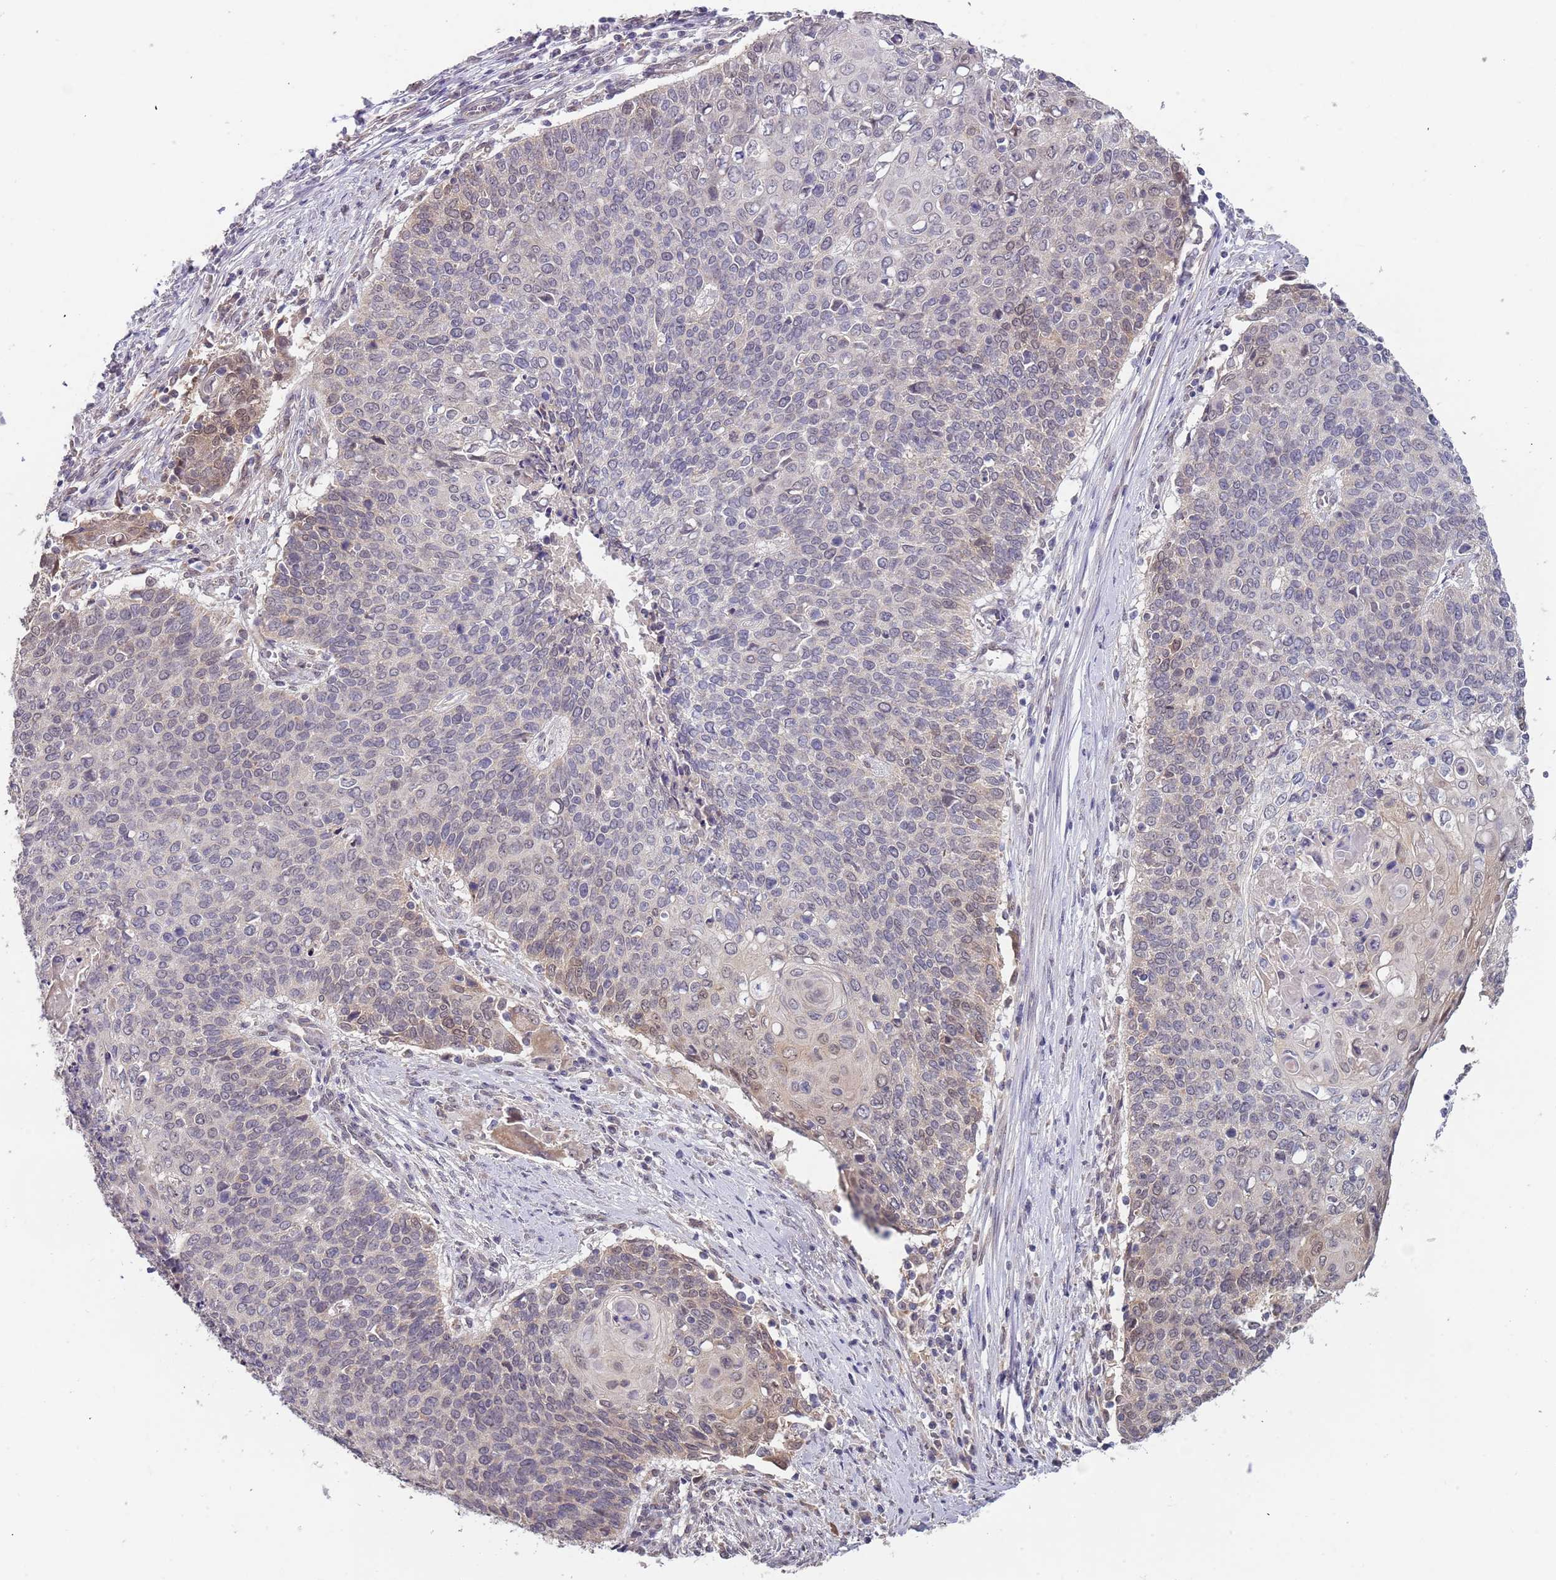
{"staining": {"intensity": "weak", "quantity": "<25%", "location": "nuclear"}, "tissue": "cervical cancer", "cell_type": "Tumor cells", "image_type": "cancer", "snomed": [{"axis": "morphology", "description": "Squamous cell carcinoma, NOS"}, {"axis": "topography", "description": "Cervix"}], "caption": "Immunohistochemical staining of cervical cancer shows no significant positivity in tumor cells.", "gene": "TMEM64", "patient": {"sex": "female", "age": 39}}